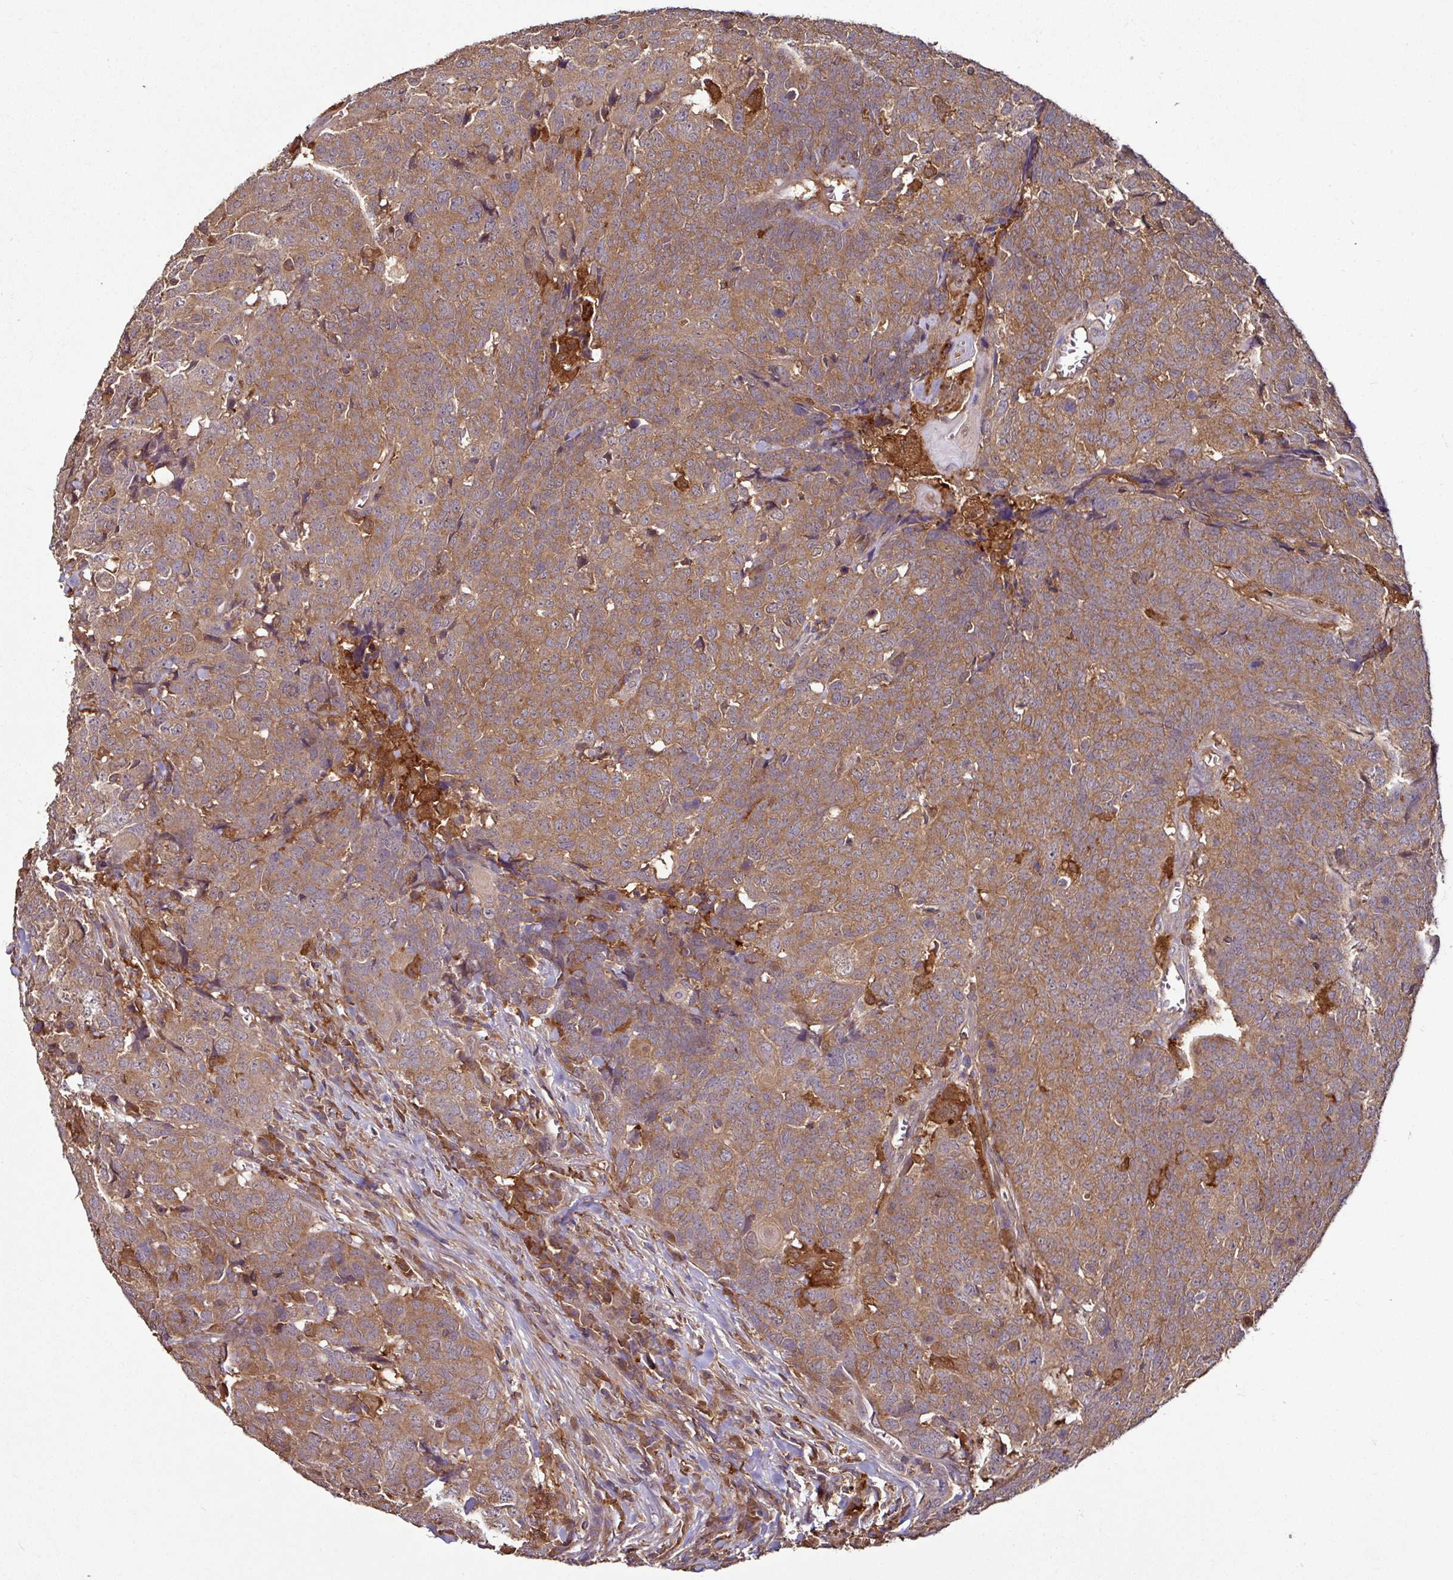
{"staining": {"intensity": "moderate", "quantity": ">75%", "location": "cytoplasmic/membranous"}, "tissue": "head and neck cancer", "cell_type": "Tumor cells", "image_type": "cancer", "snomed": [{"axis": "morphology", "description": "Squamous cell carcinoma, NOS"}, {"axis": "topography", "description": "Head-Neck"}], "caption": "Immunohistochemistry (IHC) of human head and neck cancer (squamous cell carcinoma) exhibits medium levels of moderate cytoplasmic/membranous positivity in about >75% of tumor cells. Nuclei are stained in blue.", "gene": "GNPDA1", "patient": {"sex": "male", "age": 66}}